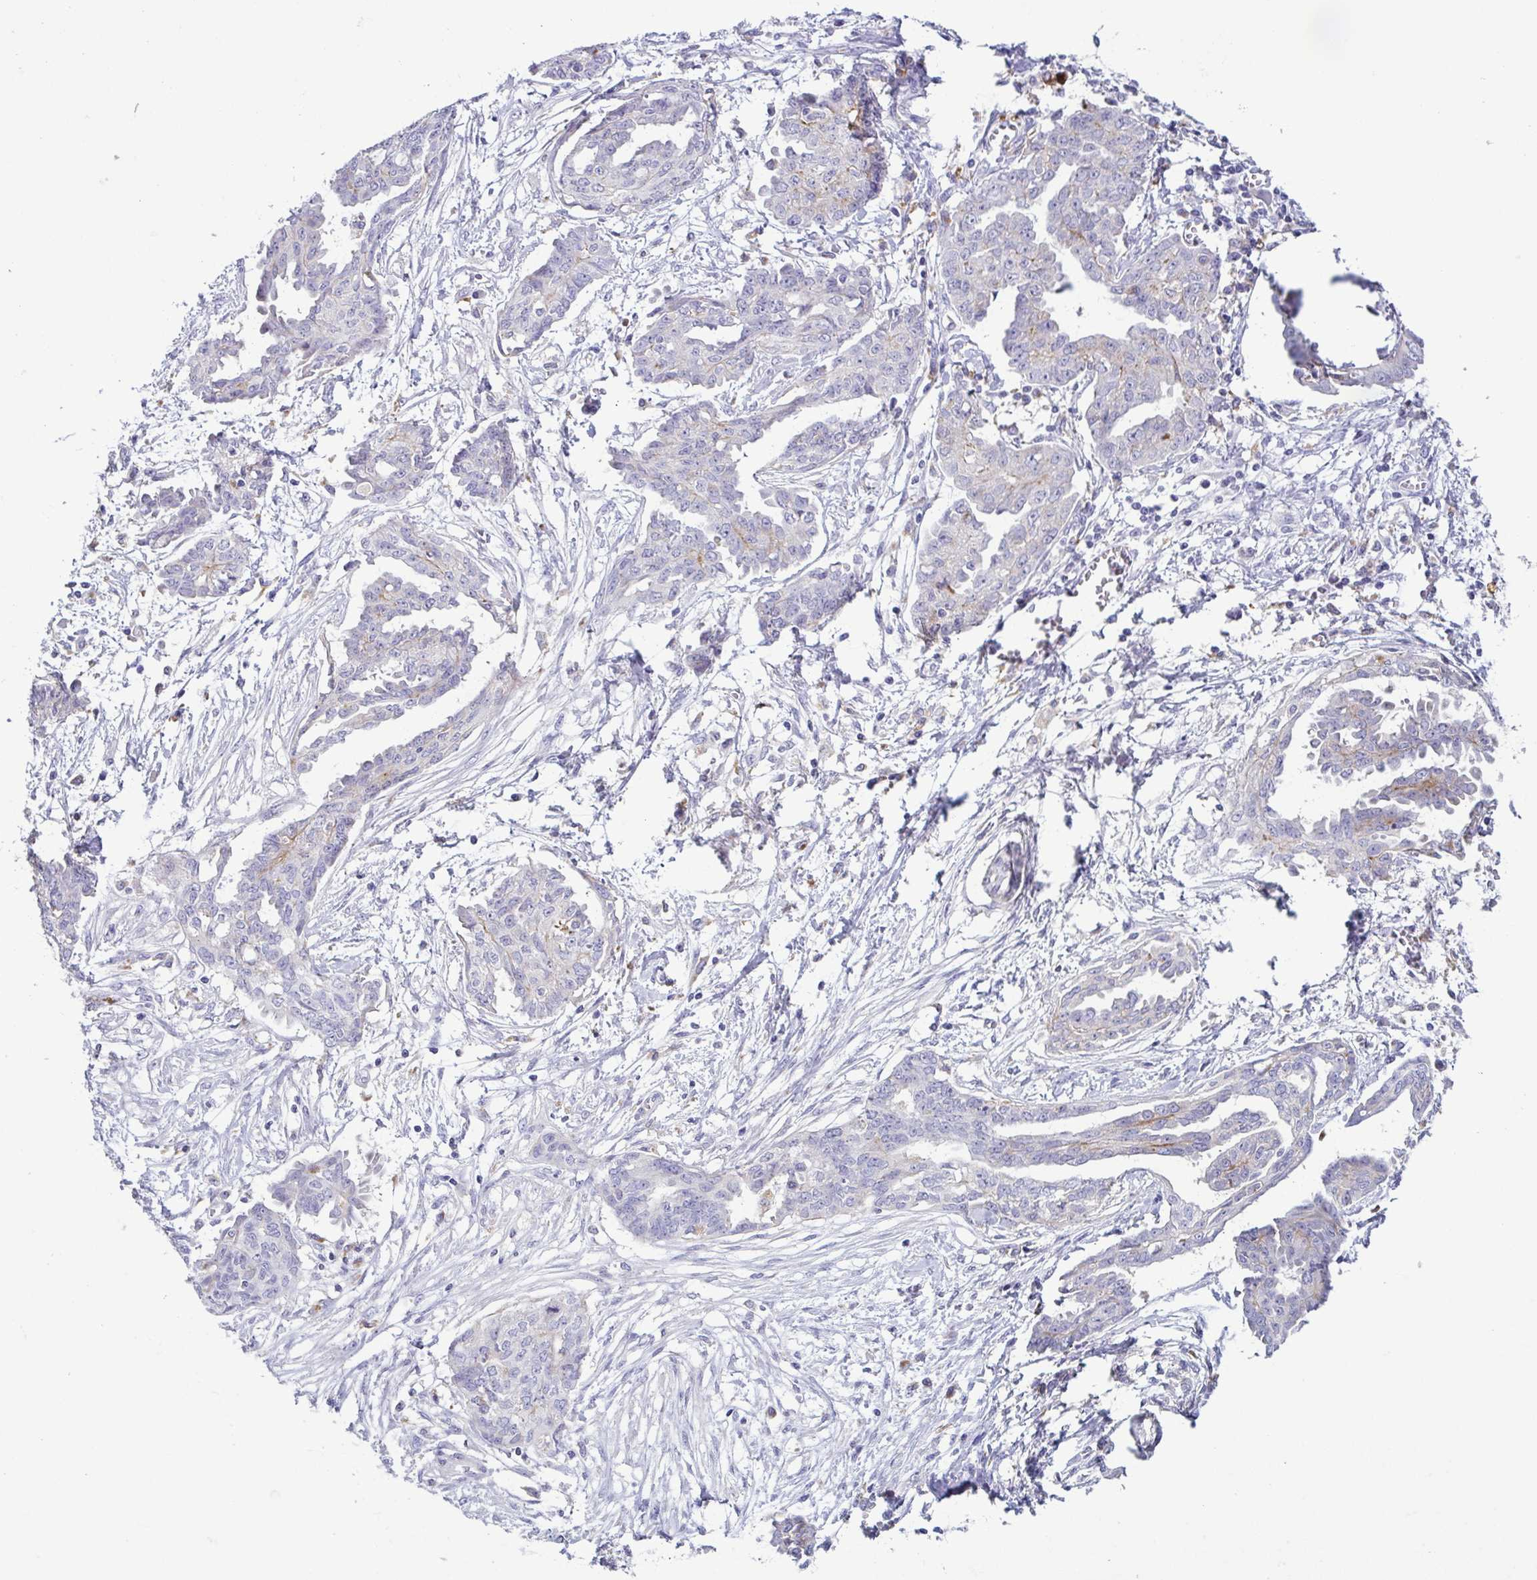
{"staining": {"intensity": "negative", "quantity": "none", "location": "none"}, "tissue": "ovarian cancer", "cell_type": "Tumor cells", "image_type": "cancer", "snomed": [{"axis": "morphology", "description": "Cystadenocarcinoma, serous, NOS"}, {"axis": "topography", "description": "Ovary"}], "caption": "DAB (3,3'-diaminobenzidine) immunohistochemical staining of human serous cystadenocarcinoma (ovarian) displays no significant staining in tumor cells.", "gene": "ATP6V1G2", "patient": {"sex": "female", "age": 71}}